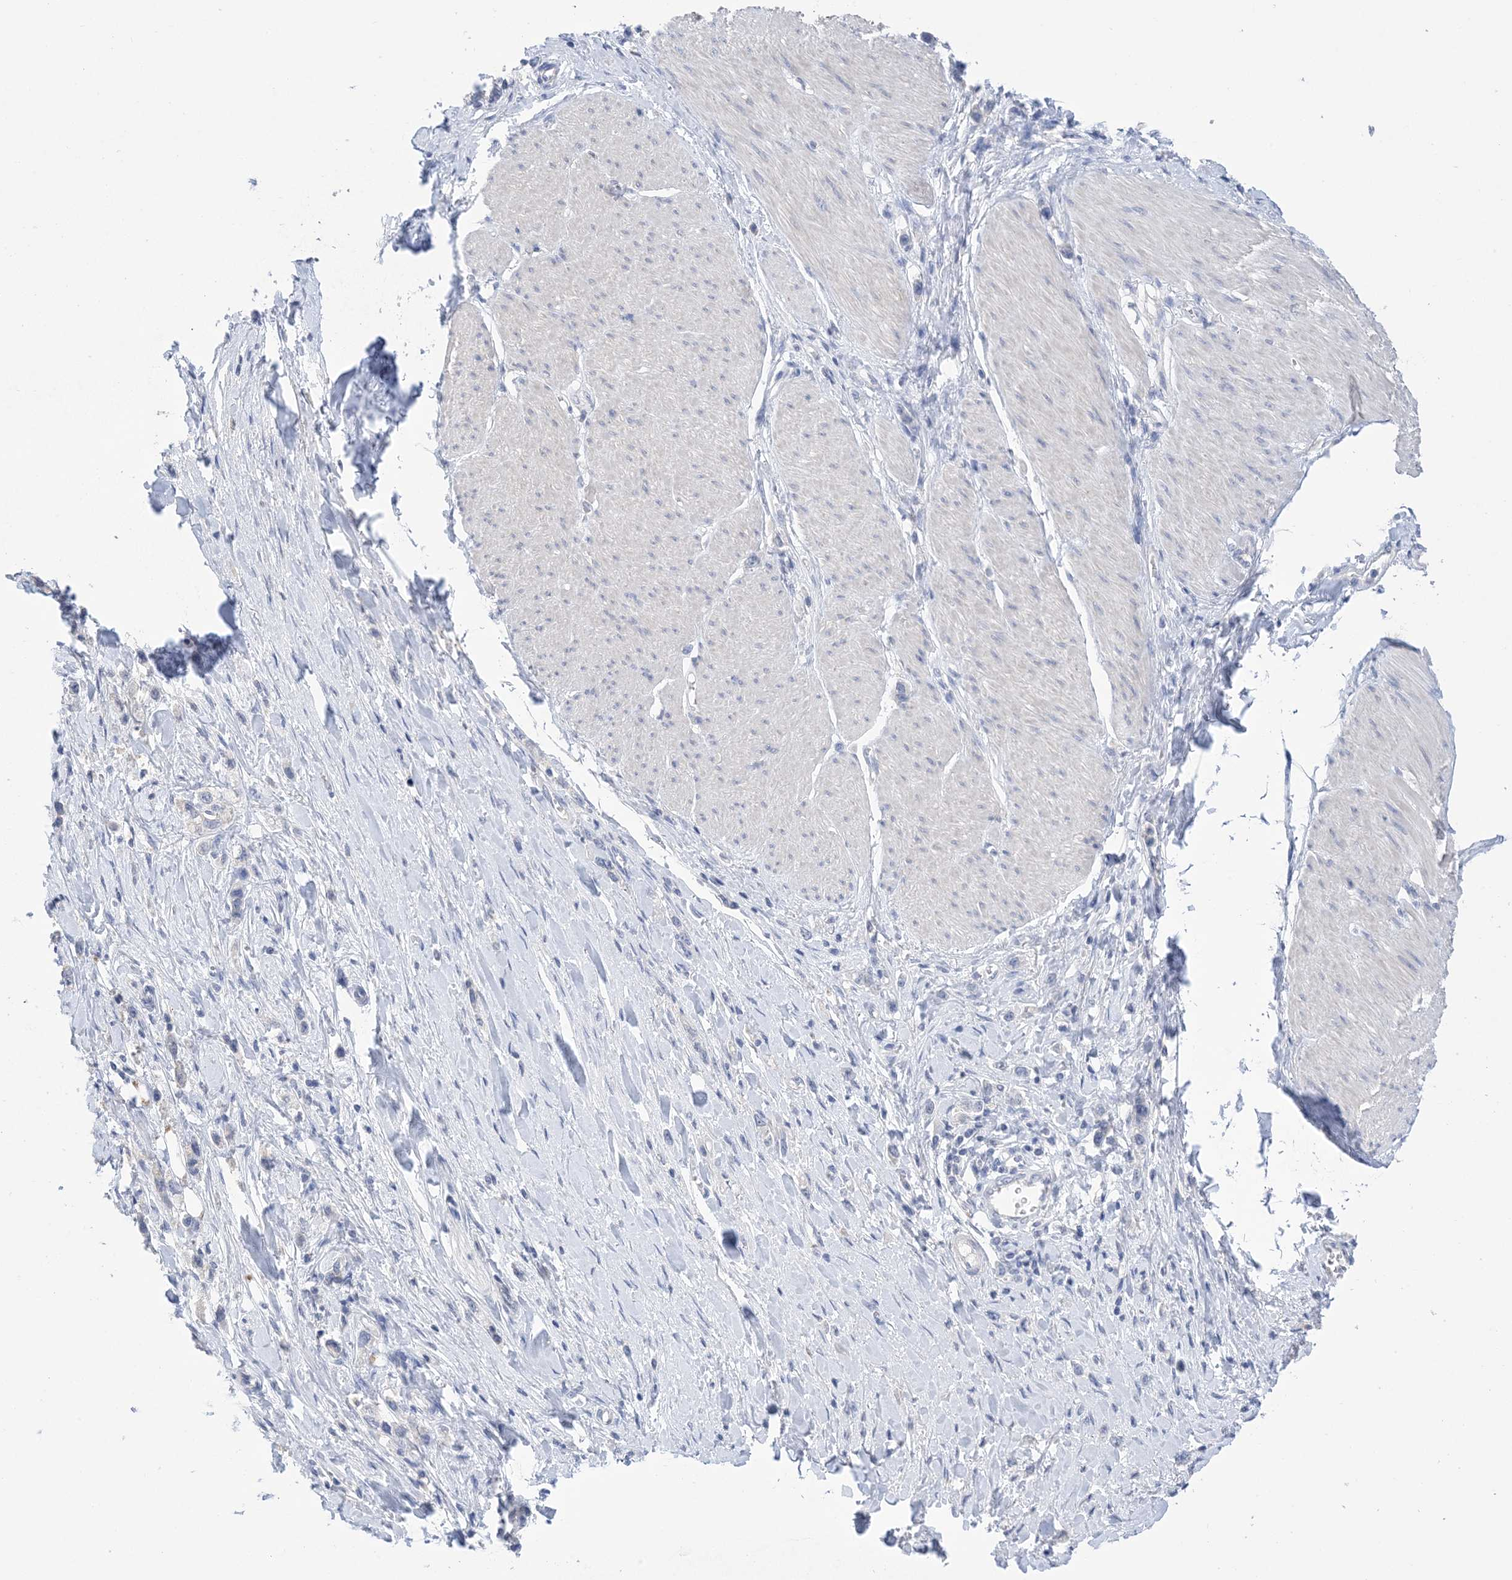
{"staining": {"intensity": "negative", "quantity": "none", "location": "none"}, "tissue": "stomach cancer", "cell_type": "Tumor cells", "image_type": "cancer", "snomed": [{"axis": "morphology", "description": "Adenocarcinoma, NOS"}, {"axis": "topography", "description": "Stomach"}], "caption": "This is an IHC photomicrograph of human stomach cancer (adenocarcinoma). There is no expression in tumor cells.", "gene": "DSC3", "patient": {"sex": "female", "age": 65}}